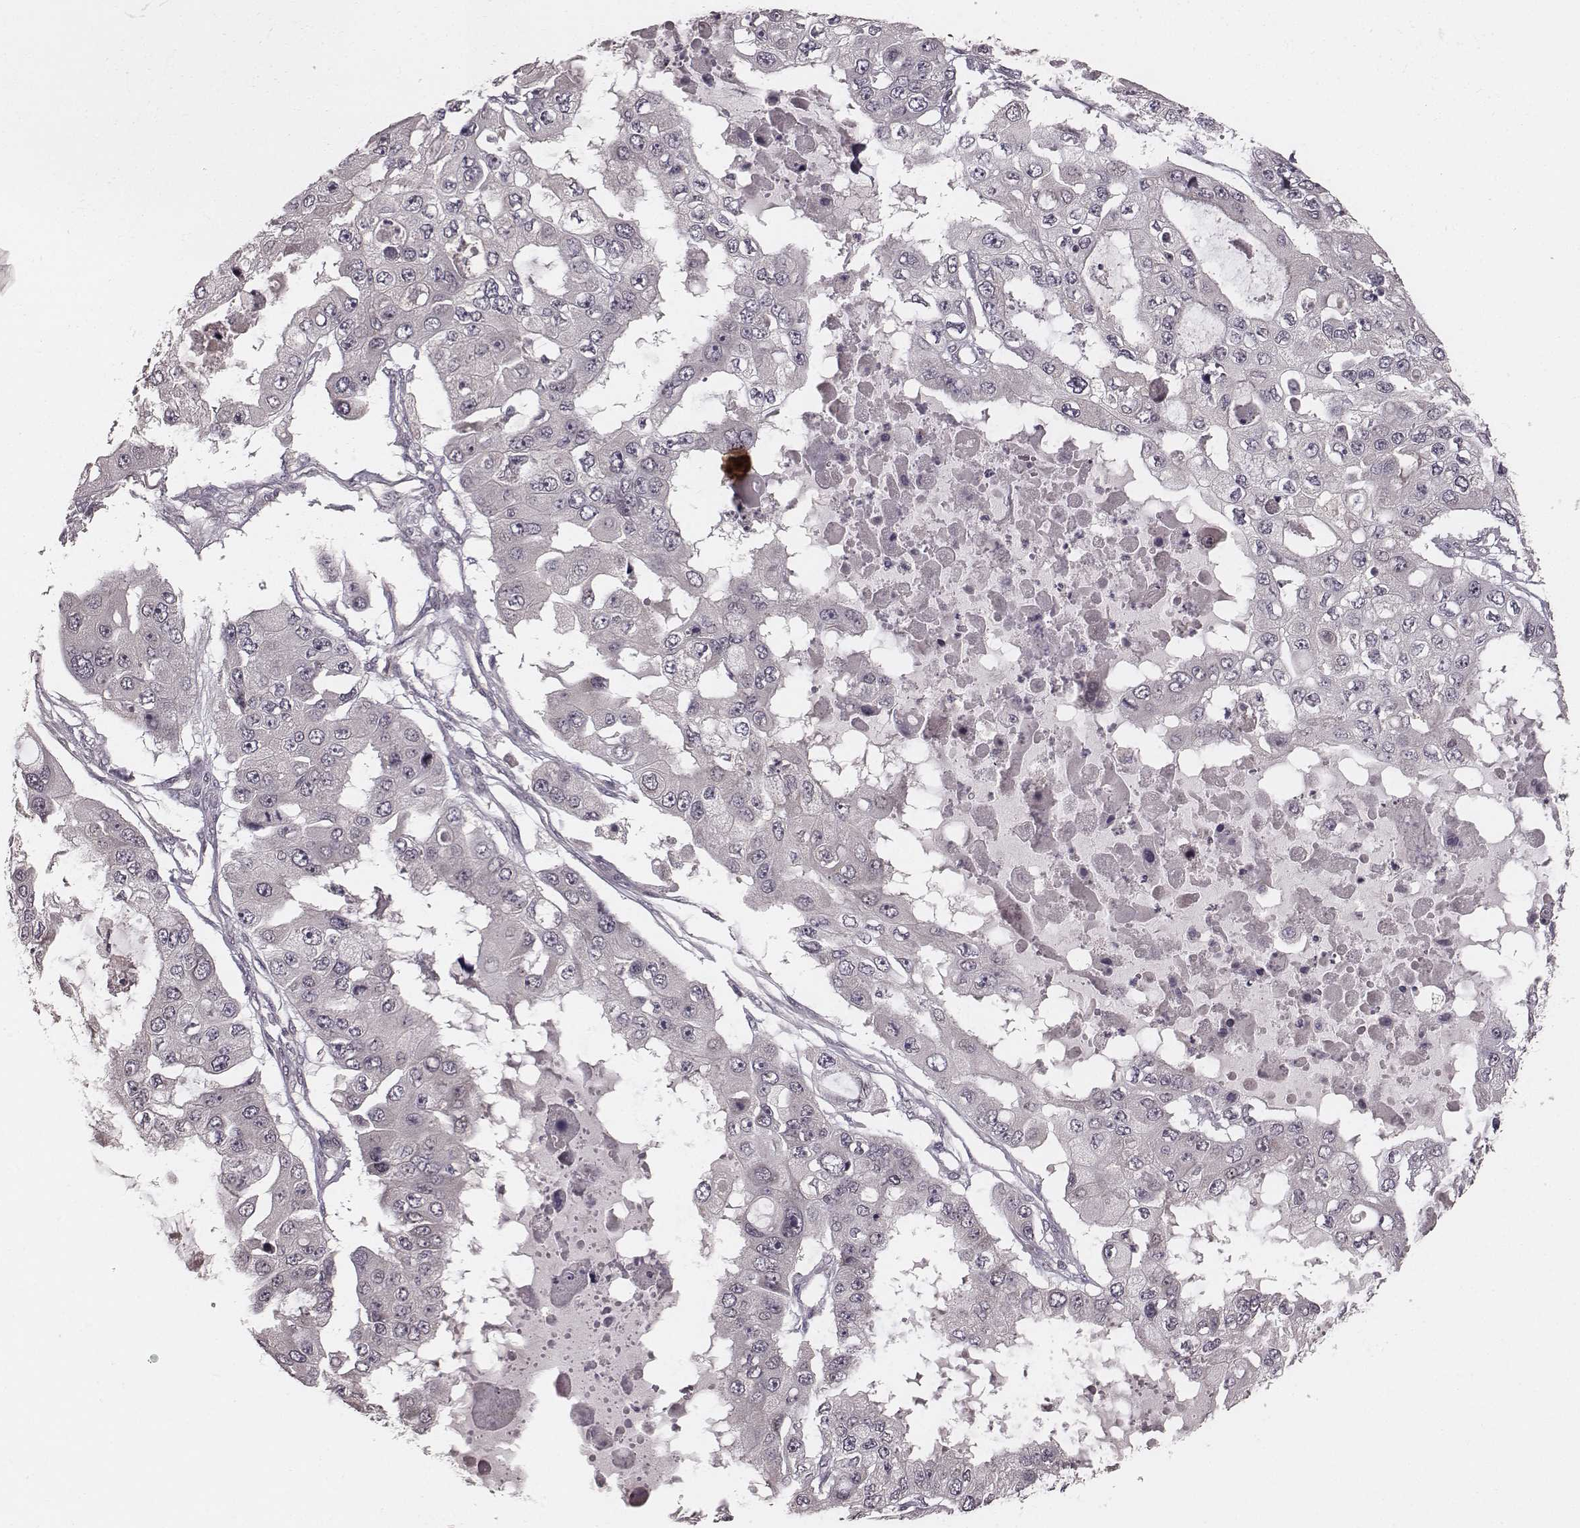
{"staining": {"intensity": "negative", "quantity": "none", "location": "none"}, "tissue": "ovarian cancer", "cell_type": "Tumor cells", "image_type": "cancer", "snomed": [{"axis": "morphology", "description": "Cystadenocarcinoma, serous, NOS"}, {"axis": "topography", "description": "Ovary"}], "caption": "The histopathology image demonstrates no significant positivity in tumor cells of ovarian serous cystadenocarcinoma.", "gene": "LY6K", "patient": {"sex": "female", "age": 56}}